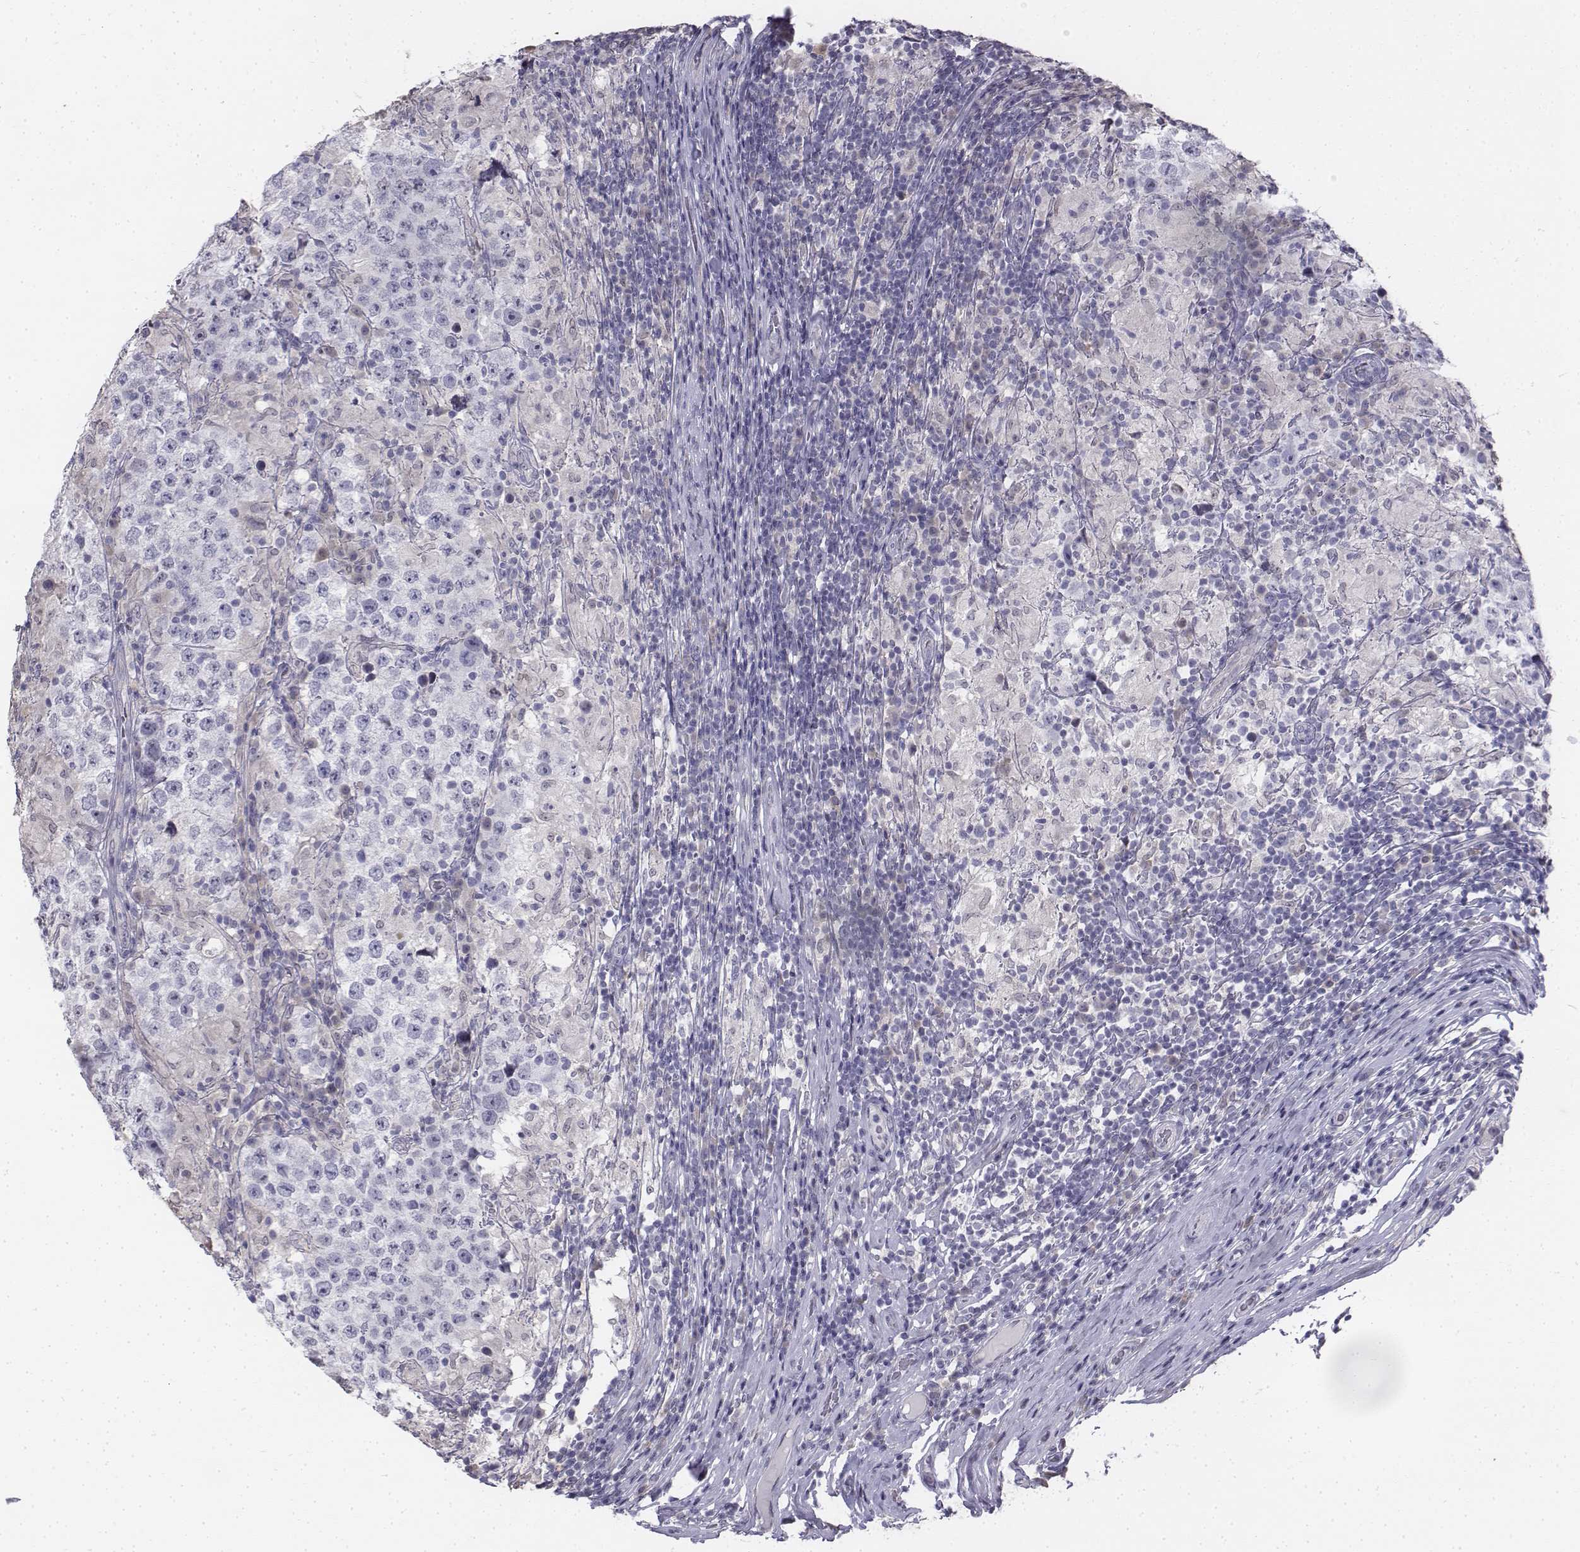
{"staining": {"intensity": "negative", "quantity": "none", "location": "none"}, "tissue": "testis cancer", "cell_type": "Tumor cells", "image_type": "cancer", "snomed": [{"axis": "morphology", "description": "Seminoma, NOS"}, {"axis": "morphology", "description": "Carcinoma, Embryonal, NOS"}, {"axis": "topography", "description": "Testis"}], "caption": "Testis cancer (seminoma) was stained to show a protein in brown. There is no significant staining in tumor cells.", "gene": "PENK", "patient": {"sex": "male", "age": 41}}